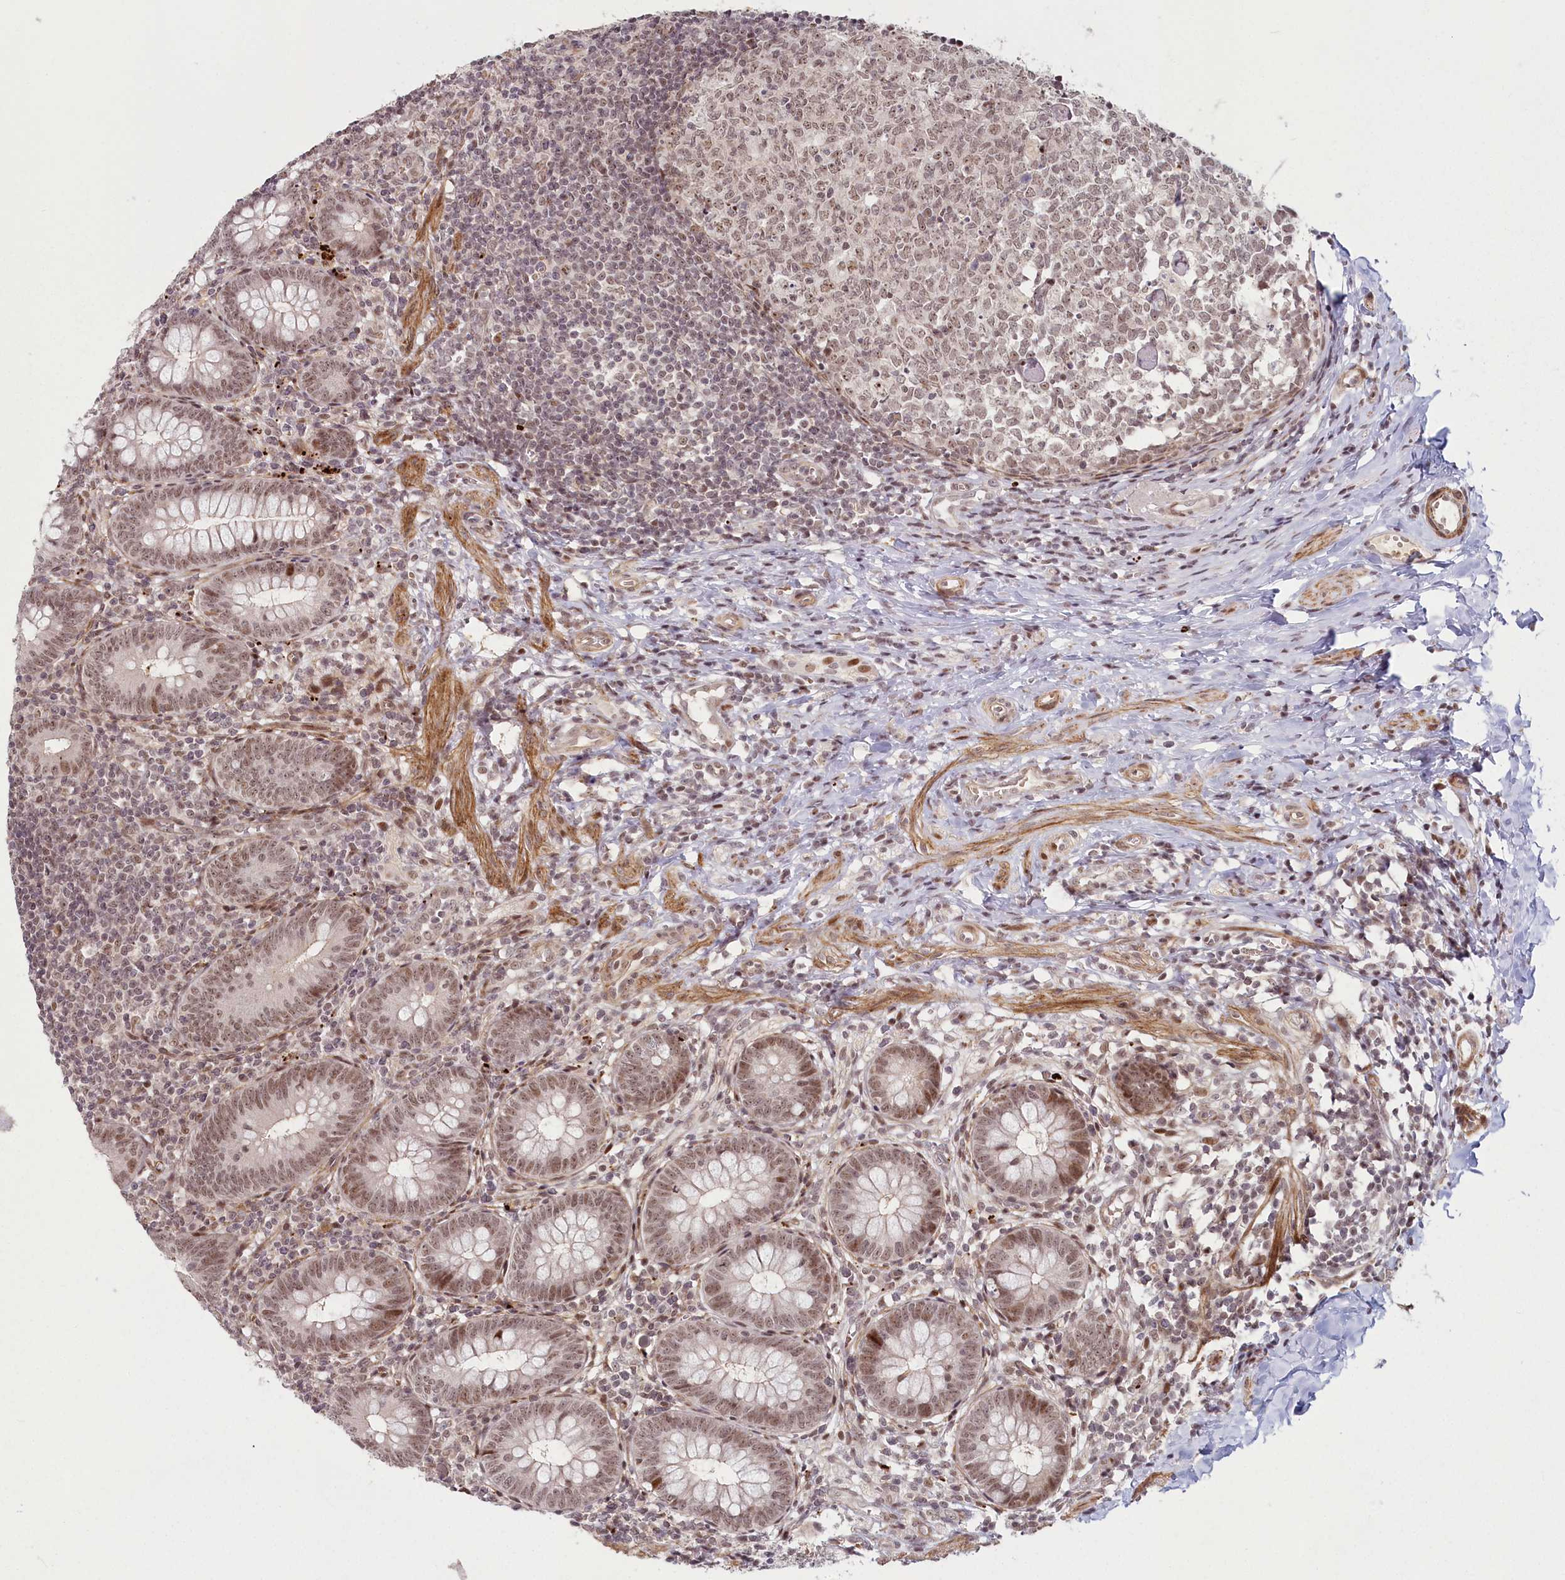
{"staining": {"intensity": "moderate", "quantity": ">75%", "location": "cytoplasmic/membranous,nuclear"}, "tissue": "appendix", "cell_type": "Glandular cells", "image_type": "normal", "snomed": [{"axis": "morphology", "description": "Normal tissue, NOS"}, {"axis": "topography", "description": "Appendix"}], "caption": "High-magnification brightfield microscopy of normal appendix stained with DAB (3,3'-diaminobenzidine) (brown) and counterstained with hematoxylin (blue). glandular cells exhibit moderate cytoplasmic/membranous,nuclear staining is seen in approximately>75% of cells.", "gene": "FAM204A", "patient": {"sex": "male", "age": 14}}